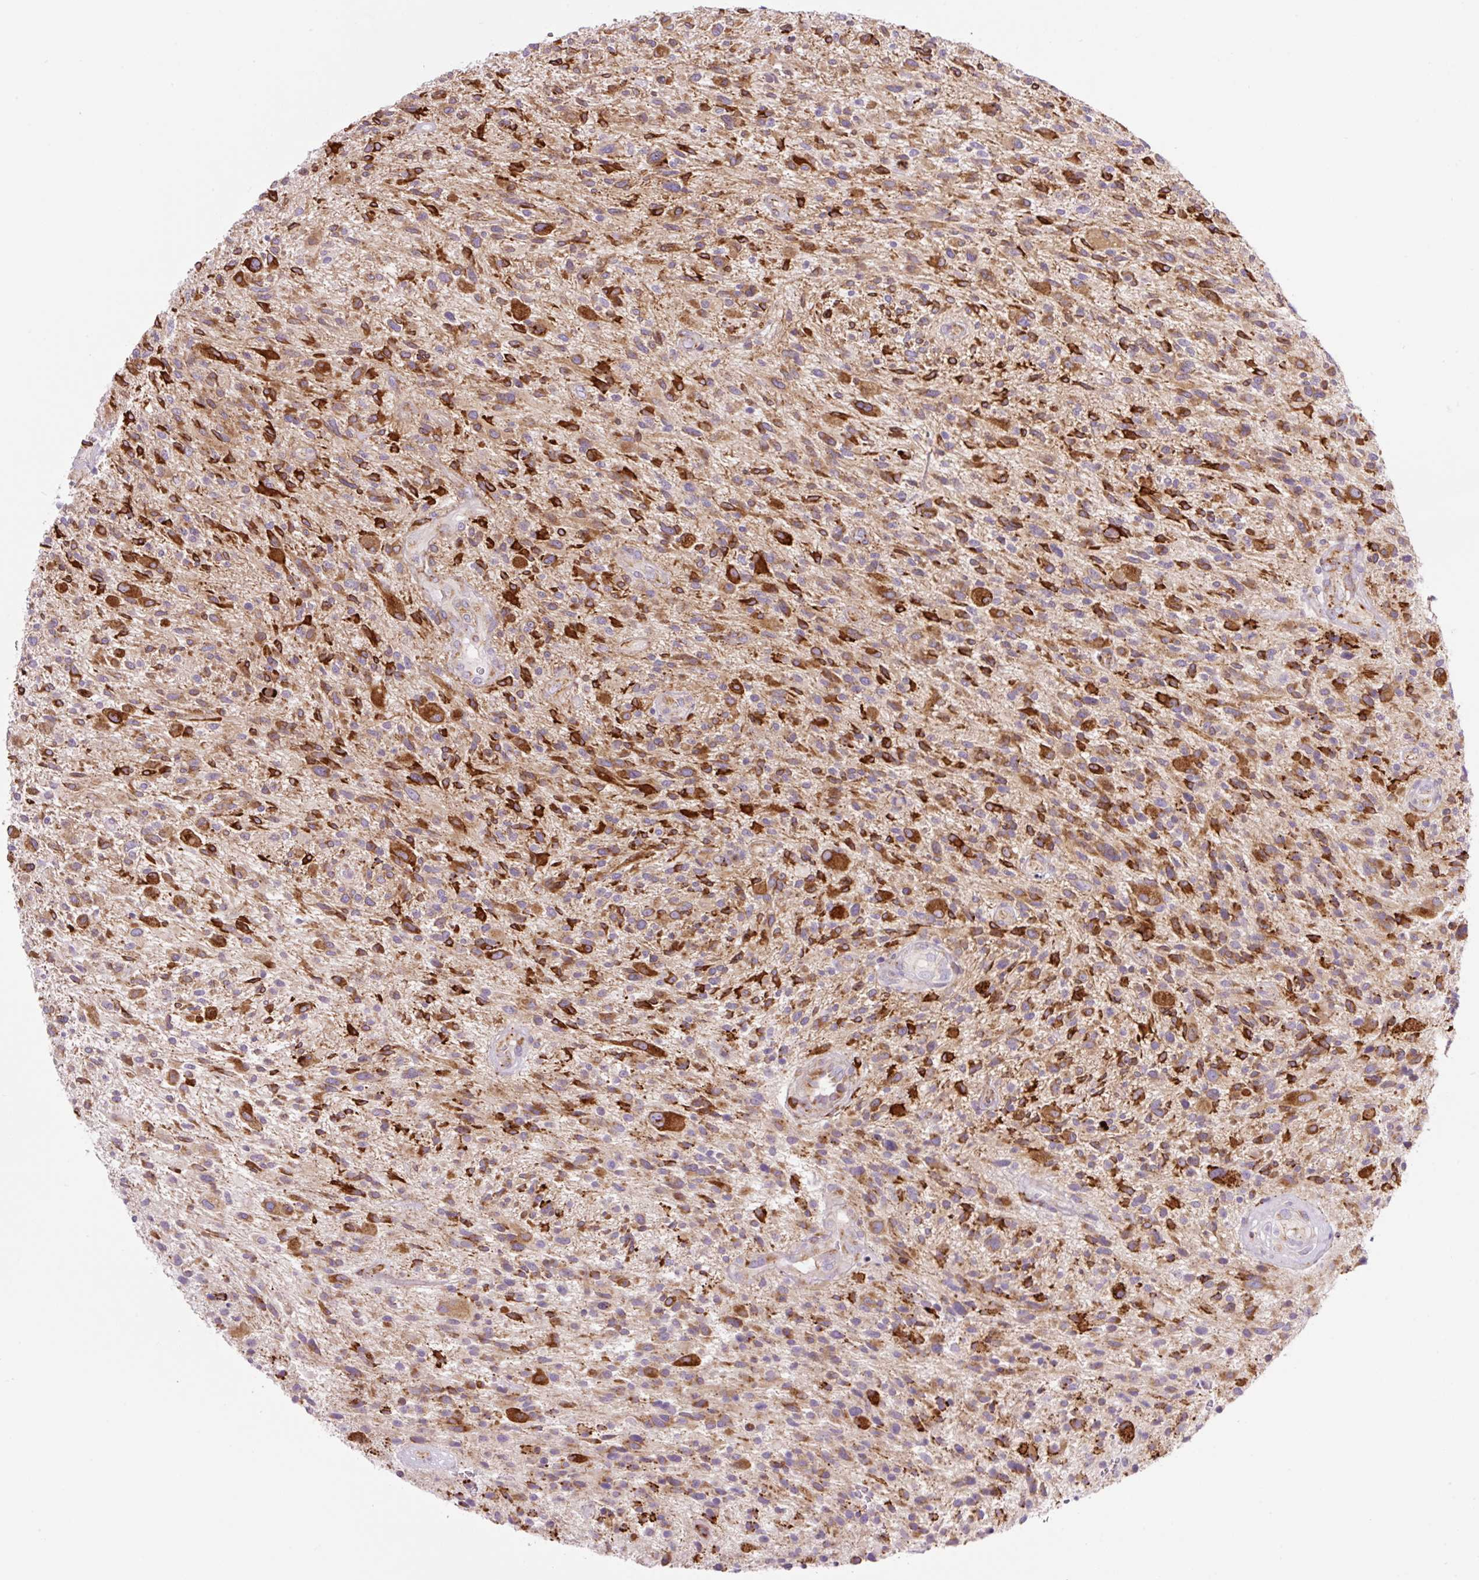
{"staining": {"intensity": "strong", "quantity": ">75%", "location": "cytoplasmic/membranous"}, "tissue": "glioma", "cell_type": "Tumor cells", "image_type": "cancer", "snomed": [{"axis": "morphology", "description": "Glioma, malignant, High grade"}, {"axis": "topography", "description": "Brain"}], "caption": "Protein expression analysis of human glioma reveals strong cytoplasmic/membranous positivity in about >75% of tumor cells.", "gene": "RAB30", "patient": {"sex": "male", "age": 47}}